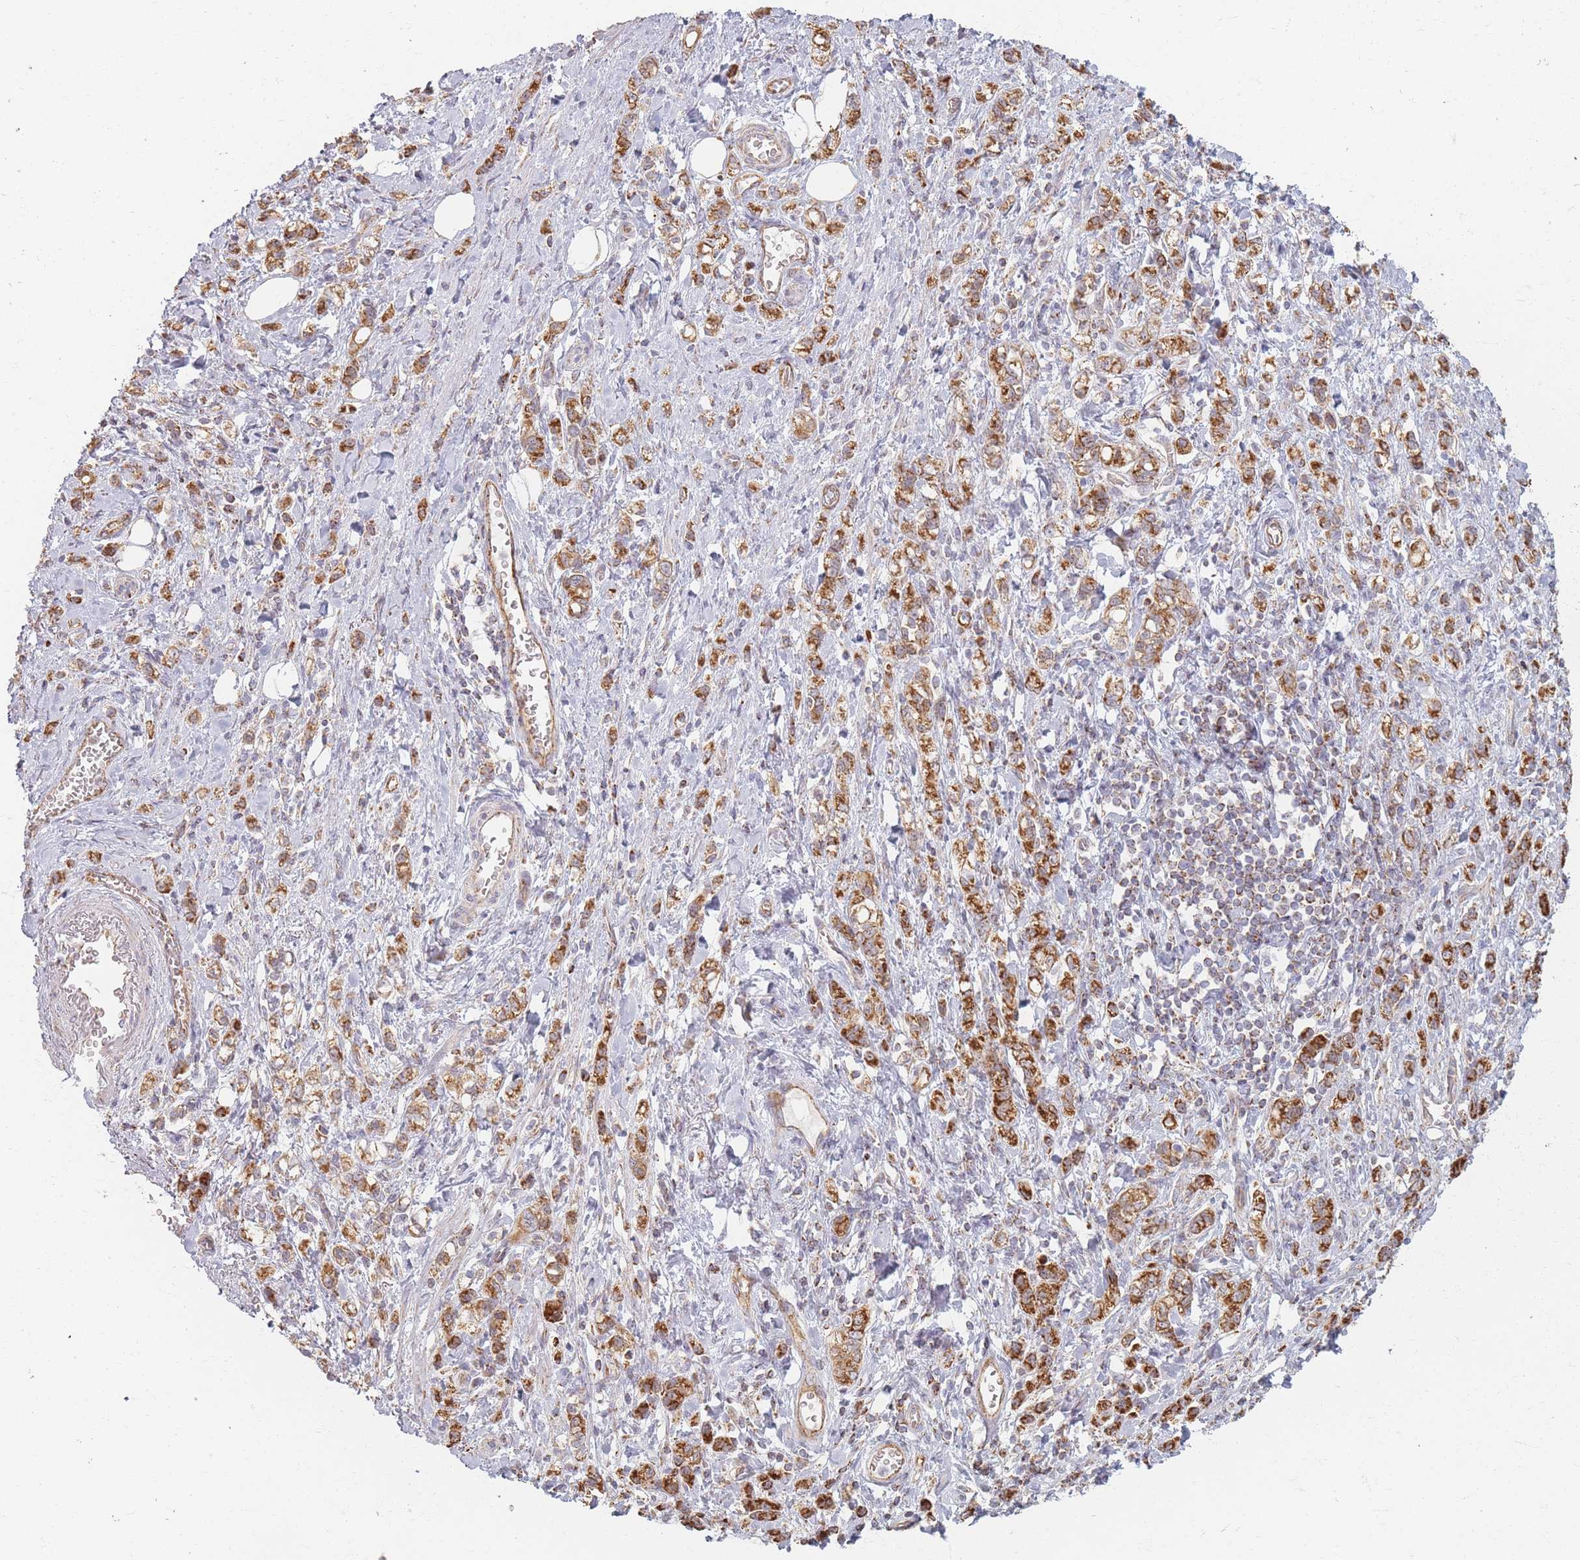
{"staining": {"intensity": "moderate", "quantity": ">75%", "location": "cytoplasmic/membranous"}, "tissue": "stomach cancer", "cell_type": "Tumor cells", "image_type": "cancer", "snomed": [{"axis": "morphology", "description": "Adenocarcinoma, NOS"}, {"axis": "topography", "description": "Stomach"}], "caption": "Immunohistochemistry (IHC) staining of stomach cancer, which exhibits medium levels of moderate cytoplasmic/membranous expression in about >75% of tumor cells indicating moderate cytoplasmic/membranous protein expression. The staining was performed using DAB (brown) for protein detection and nuclei were counterstained in hematoxylin (blue).", "gene": "ESRP2", "patient": {"sex": "male", "age": 77}}